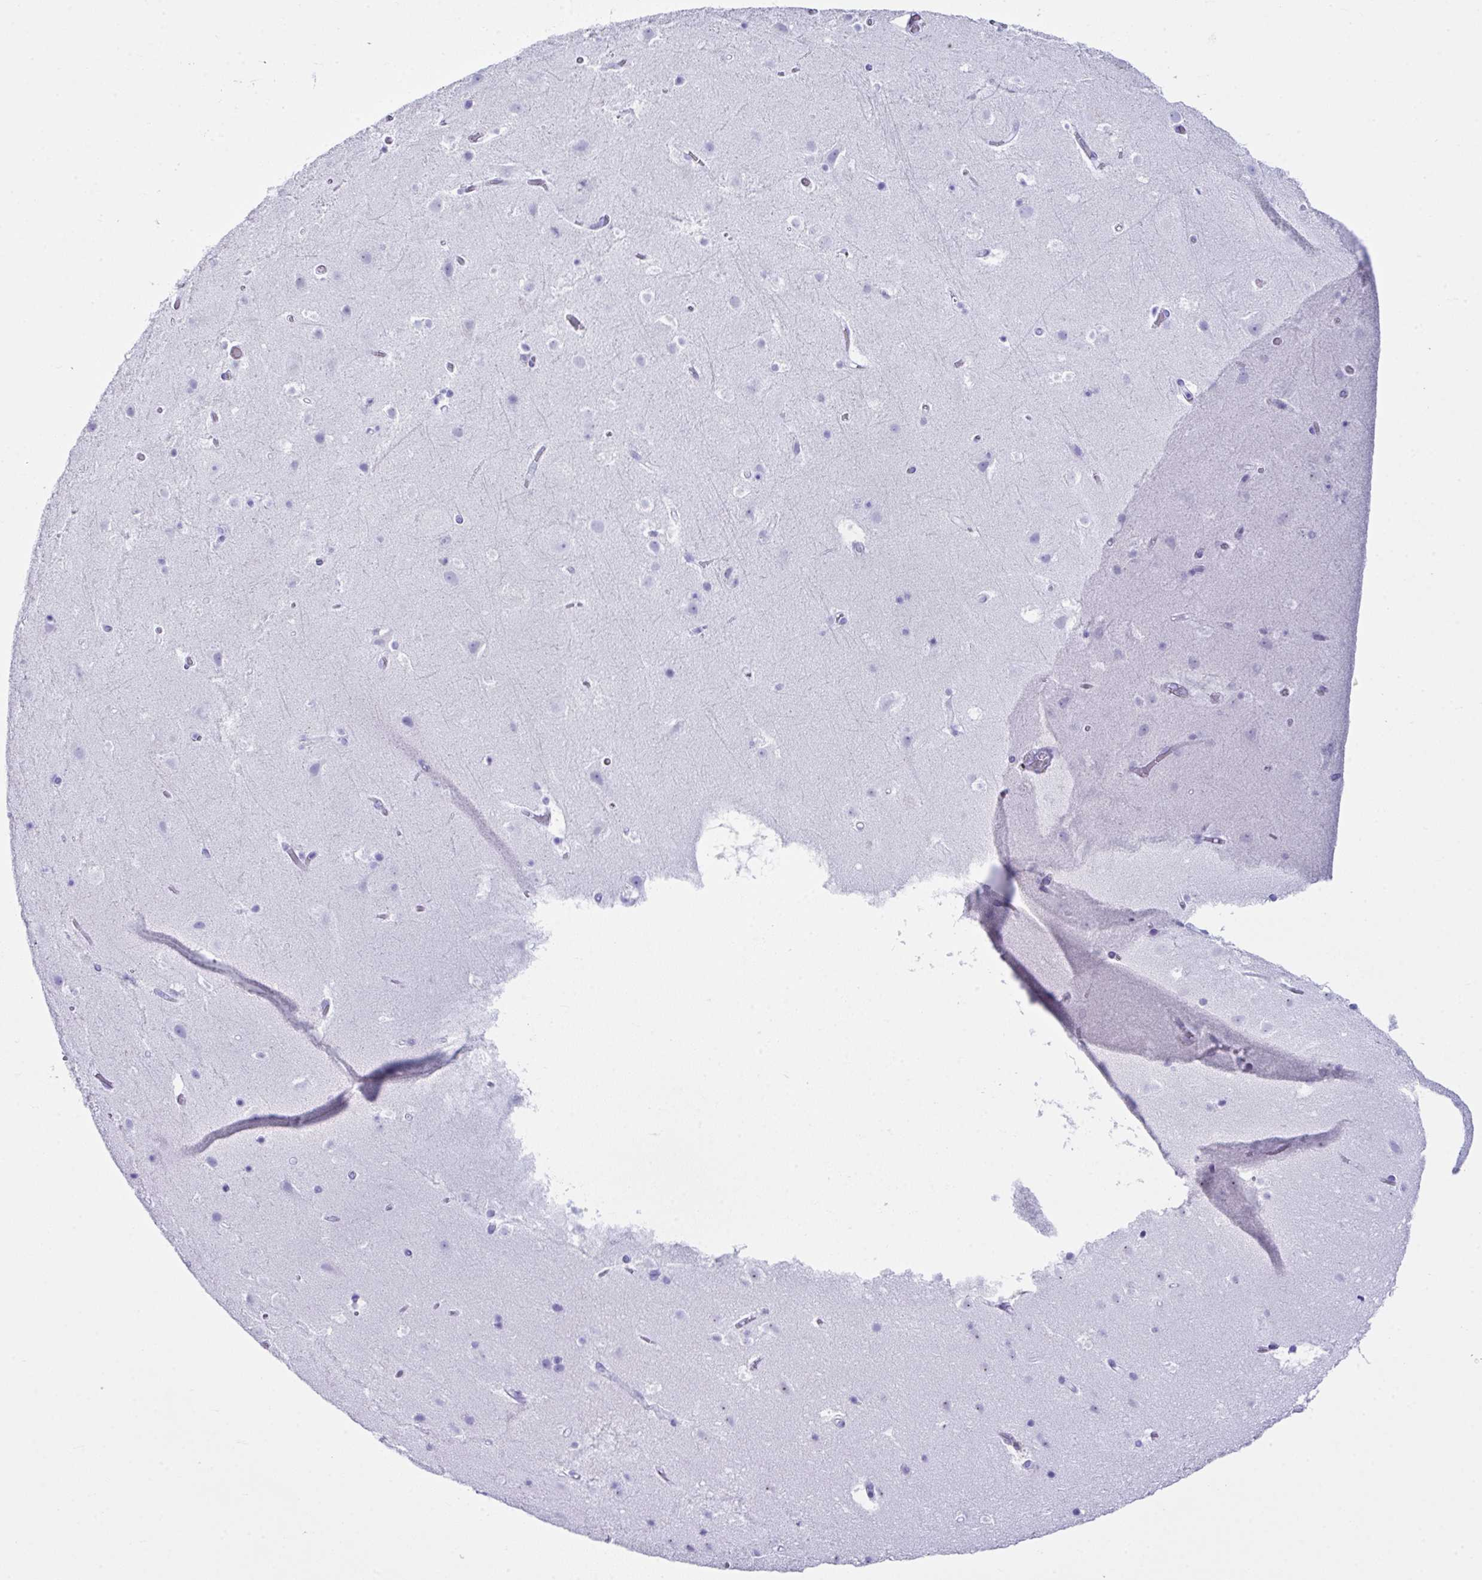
{"staining": {"intensity": "negative", "quantity": "none", "location": "none"}, "tissue": "cerebral cortex", "cell_type": "Endothelial cells", "image_type": "normal", "snomed": [{"axis": "morphology", "description": "Normal tissue, NOS"}, {"axis": "topography", "description": "Cerebral cortex"}], "caption": "The IHC histopathology image has no significant positivity in endothelial cells of cerebral cortex. (DAB IHC with hematoxylin counter stain).", "gene": "LGALS4", "patient": {"sex": "female", "age": 42}}